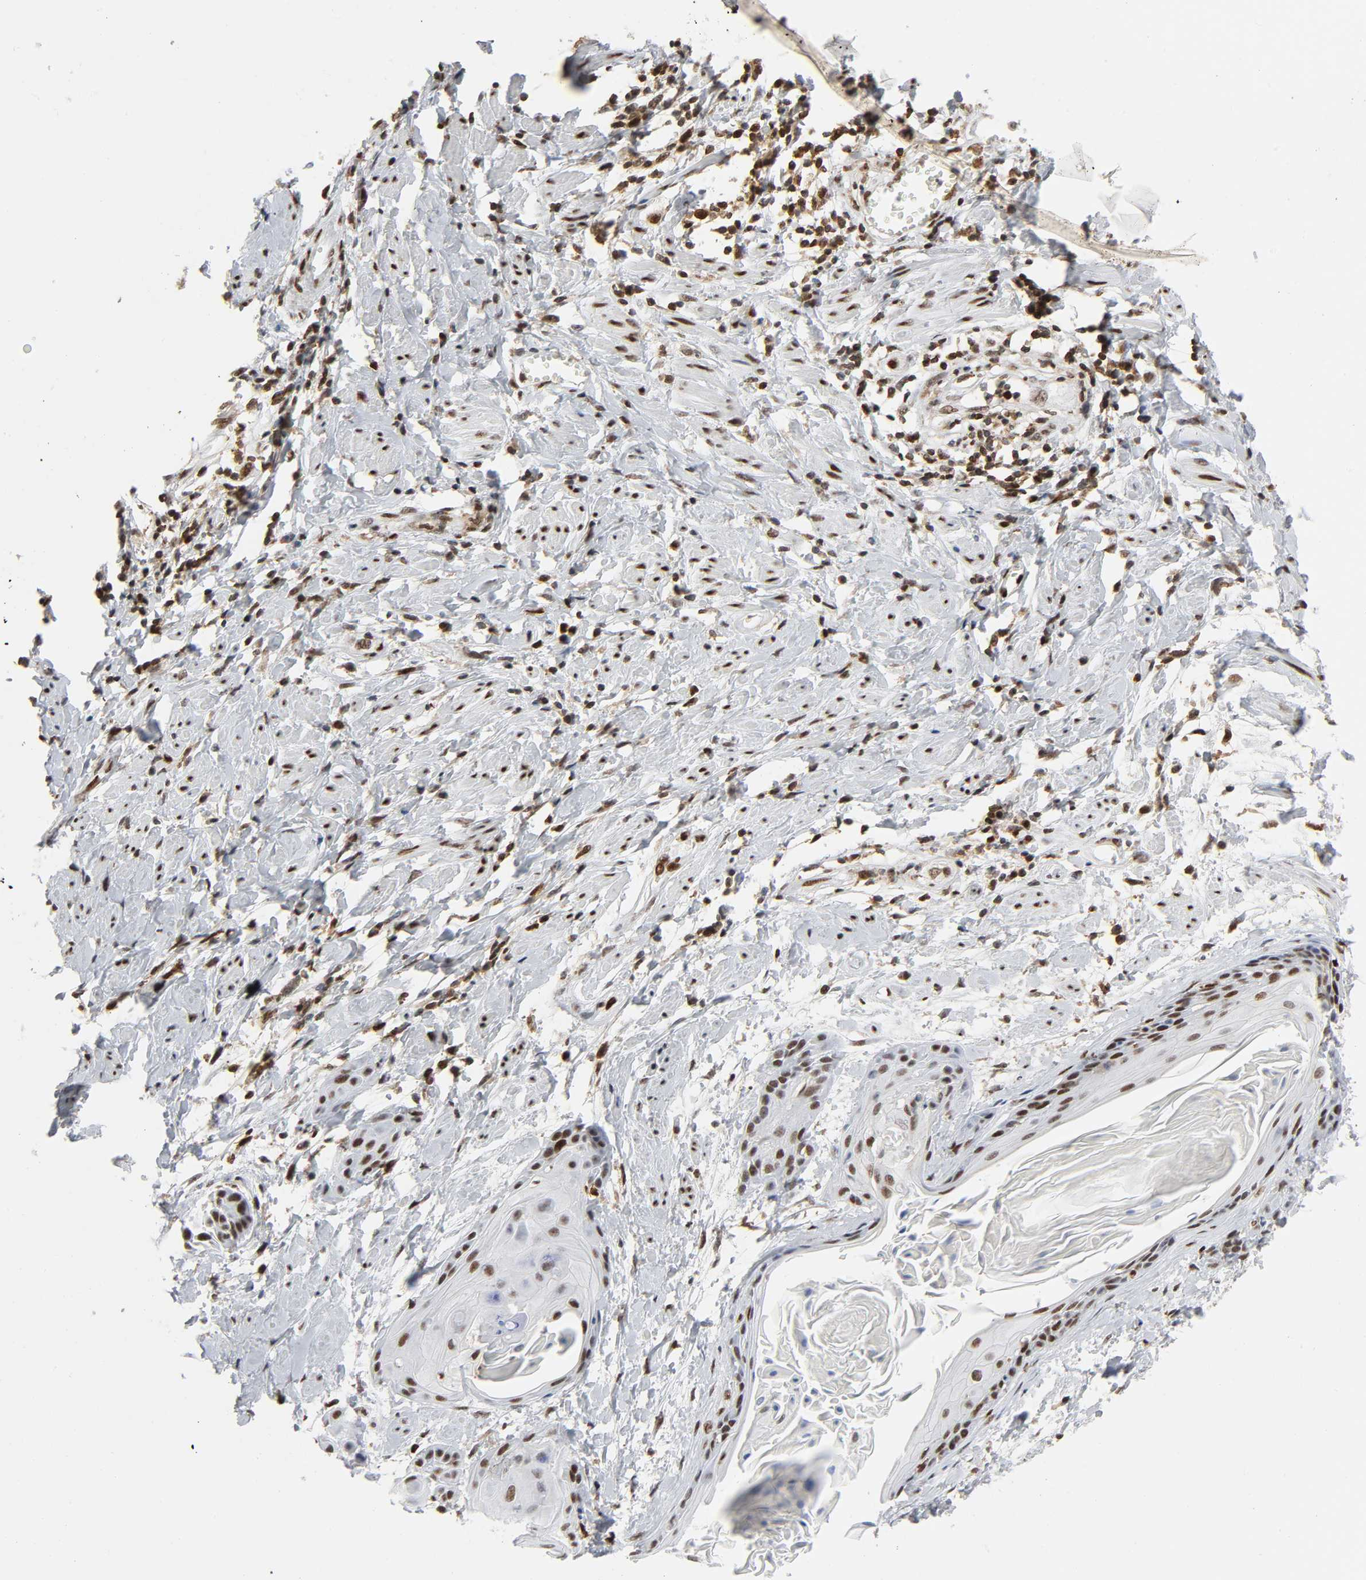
{"staining": {"intensity": "moderate", "quantity": "25%-75%", "location": "nuclear"}, "tissue": "cervical cancer", "cell_type": "Tumor cells", "image_type": "cancer", "snomed": [{"axis": "morphology", "description": "Squamous cell carcinoma, NOS"}, {"axis": "topography", "description": "Cervix"}], "caption": "About 25%-75% of tumor cells in human squamous cell carcinoma (cervical) exhibit moderate nuclear protein expression as visualized by brown immunohistochemical staining.", "gene": "WAS", "patient": {"sex": "female", "age": 57}}